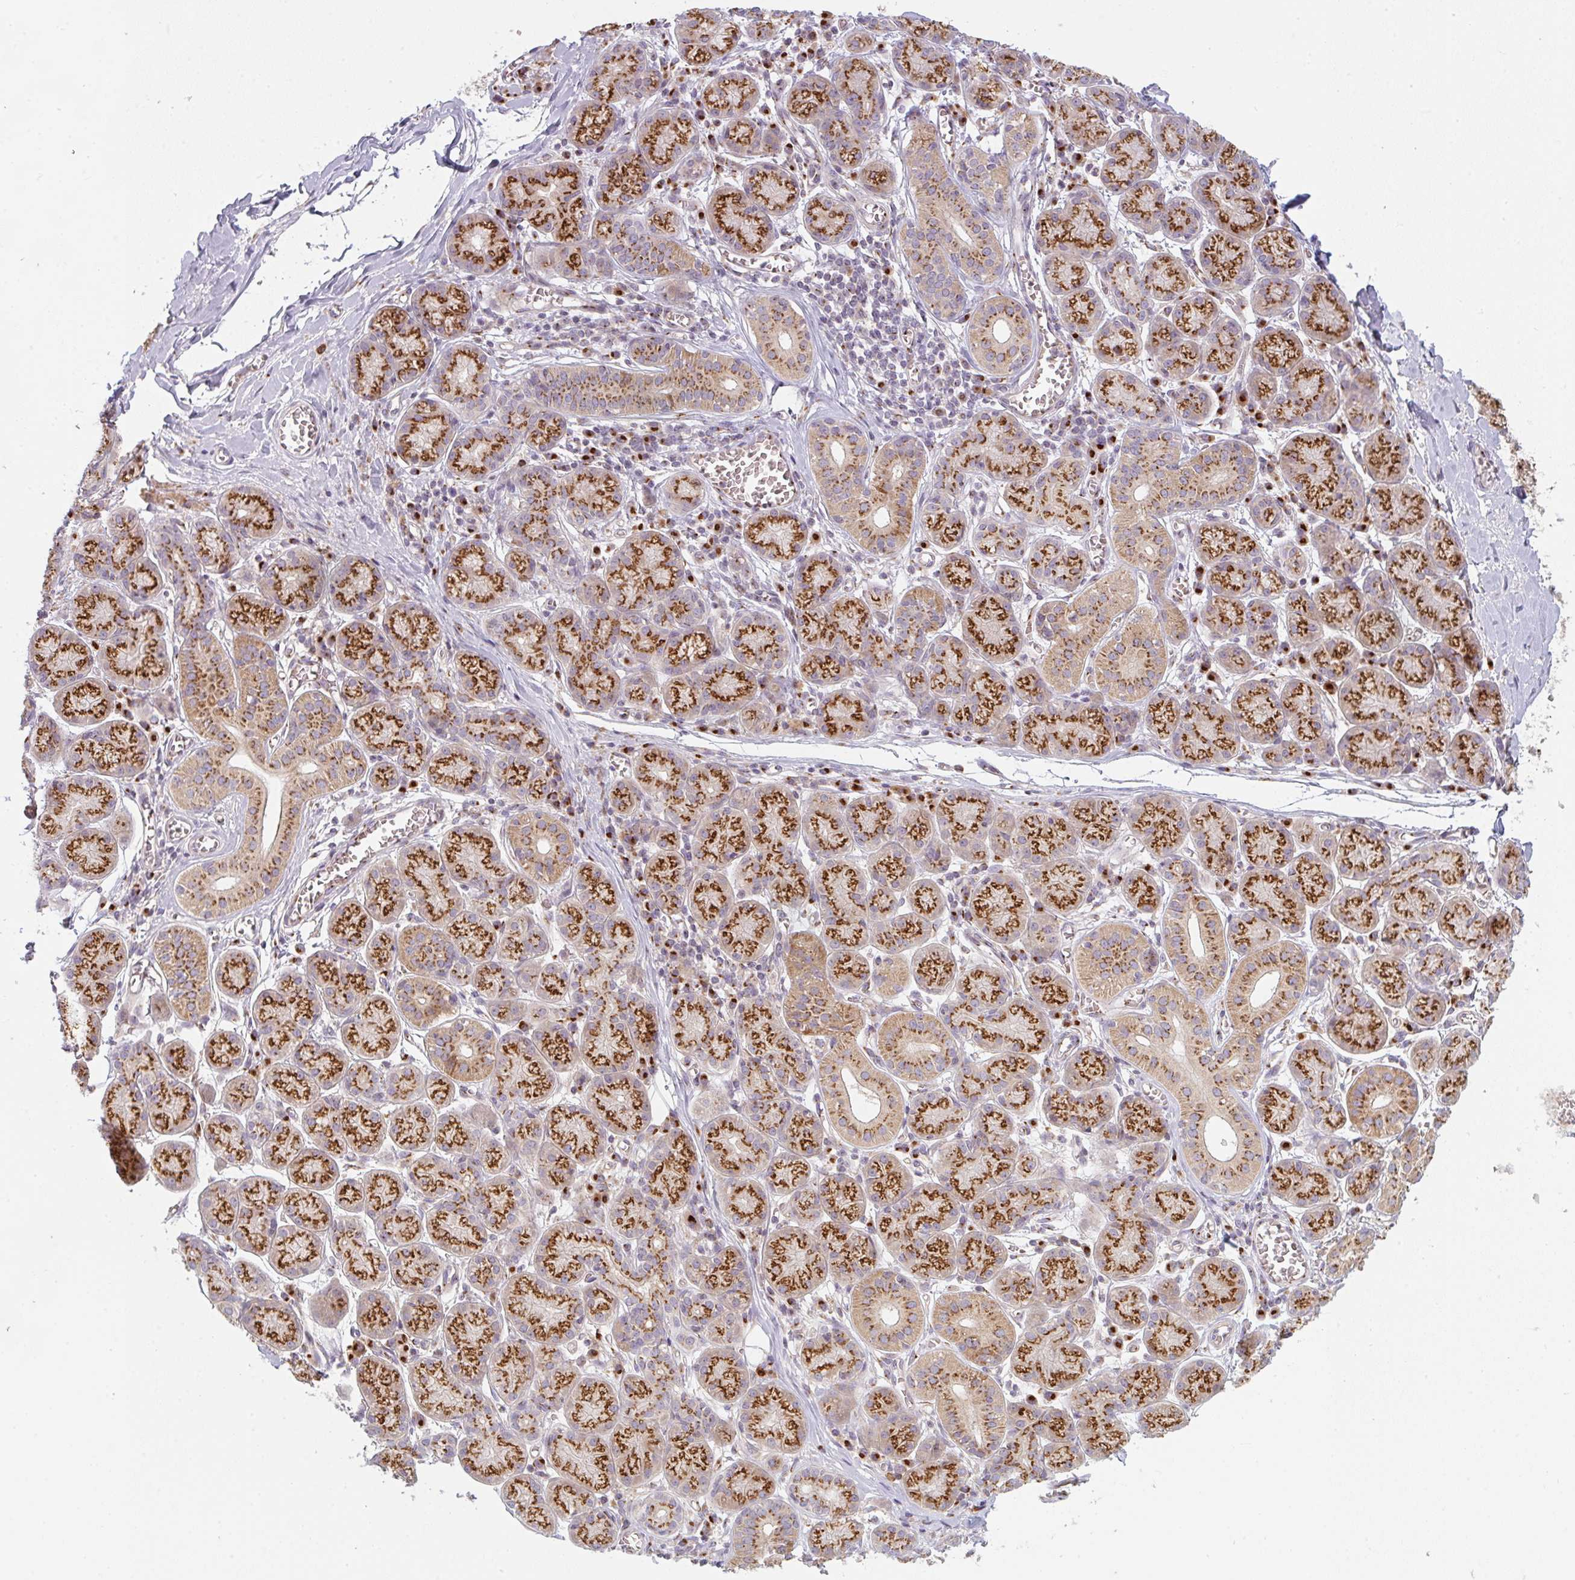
{"staining": {"intensity": "strong", "quantity": ">75%", "location": "cytoplasmic/membranous"}, "tissue": "salivary gland", "cell_type": "Glandular cells", "image_type": "normal", "snomed": [{"axis": "morphology", "description": "Normal tissue, NOS"}, {"axis": "topography", "description": "Salivary gland"}], "caption": "Immunohistochemical staining of unremarkable human salivary gland demonstrates >75% levels of strong cytoplasmic/membranous protein positivity in about >75% of glandular cells. (Brightfield microscopy of DAB IHC at high magnification).", "gene": "GVQW3", "patient": {"sex": "female", "age": 24}}